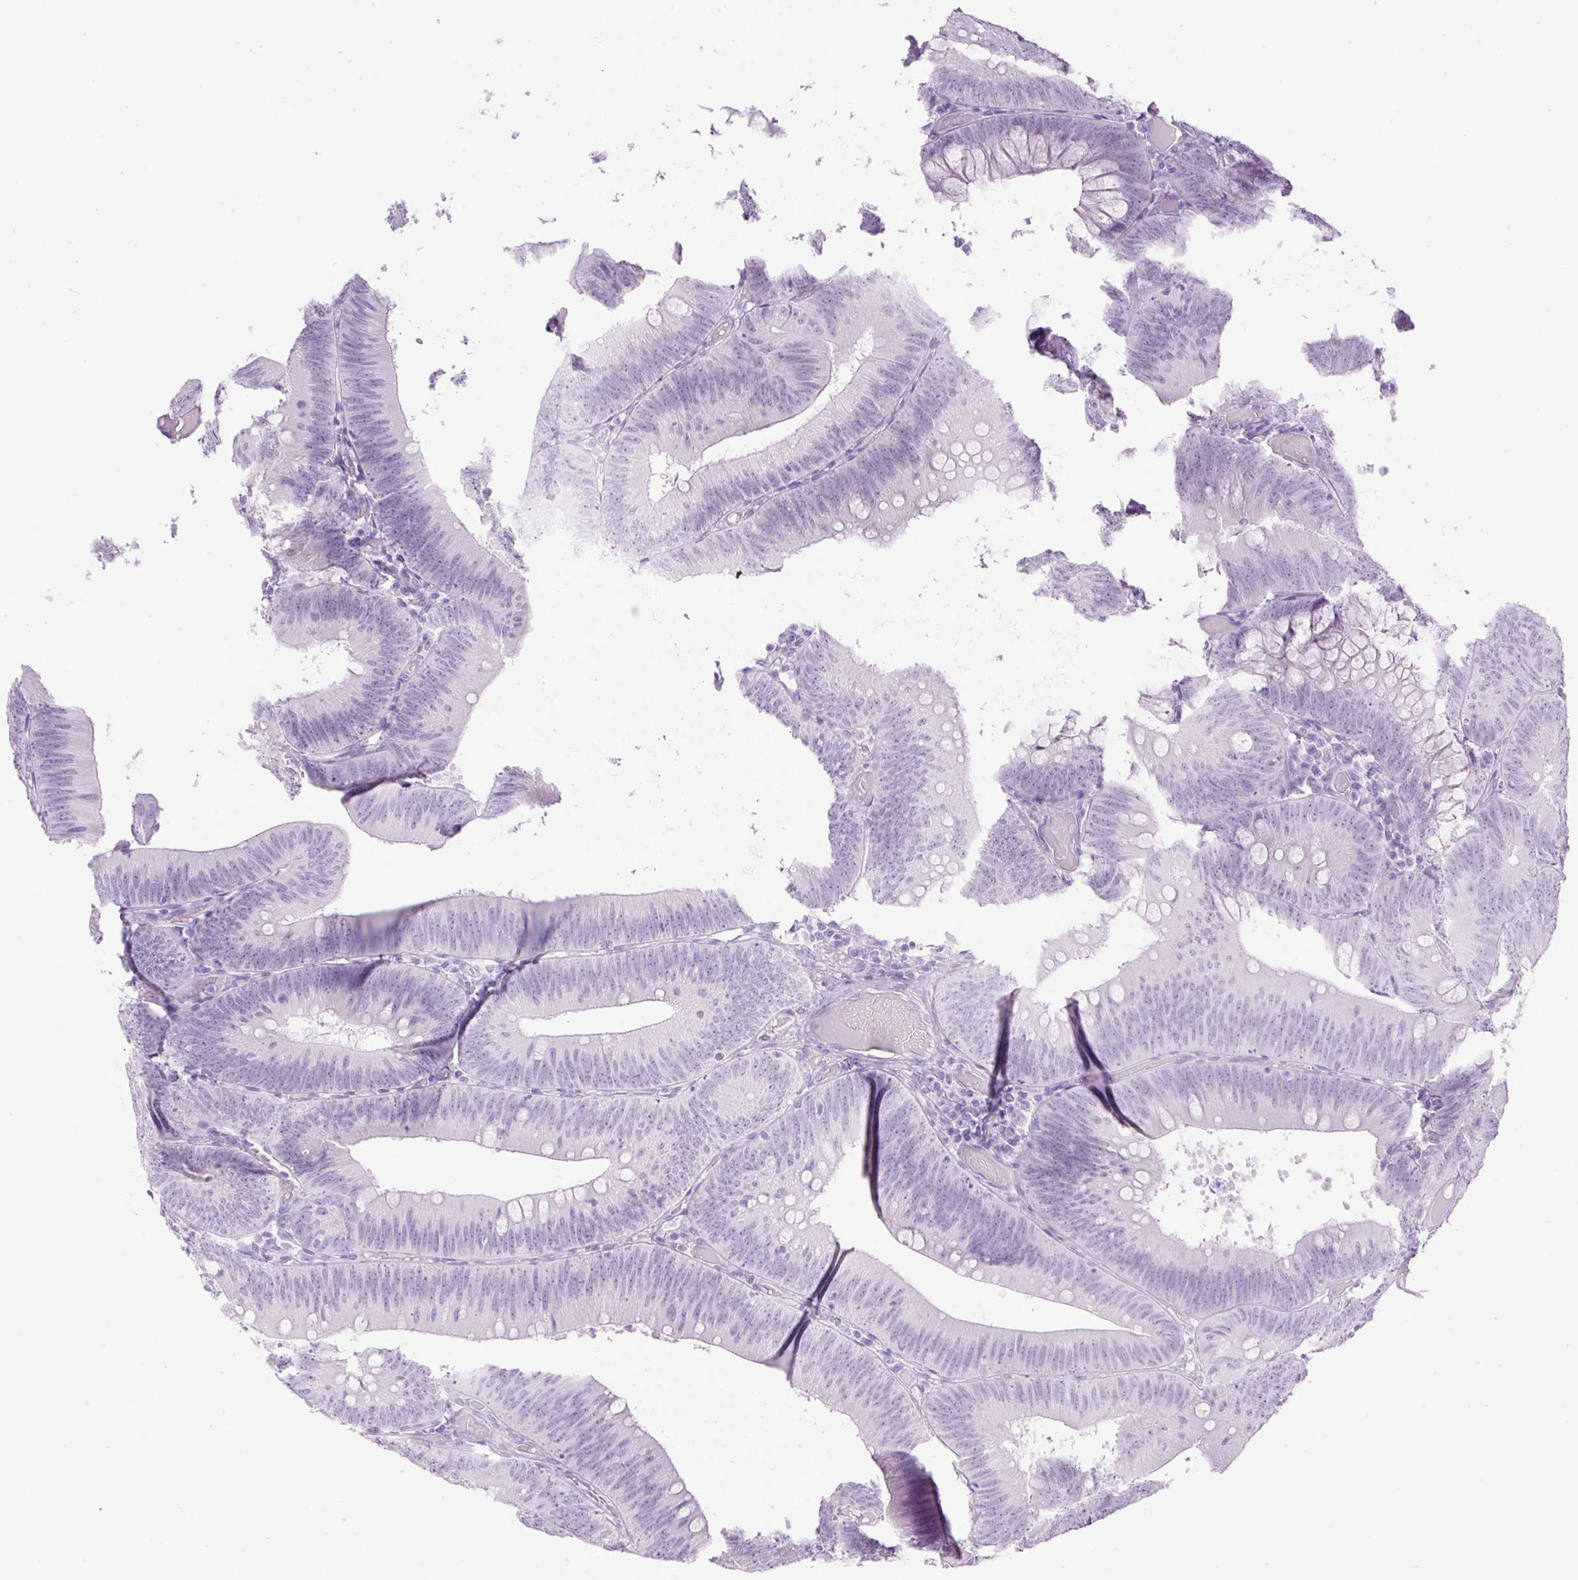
{"staining": {"intensity": "negative", "quantity": "none", "location": "none"}, "tissue": "colorectal cancer", "cell_type": "Tumor cells", "image_type": "cancer", "snomed": [{"axis": "morphology", "description": "Adenocarcinoma, NOS"}, {"axis": "topography", "description": "Colon"}], "caption": "Immunohistochemistry image of neoplastic tissue: human colorectal cancer stained with DAB (3,3'-diaminobenzidine) demonstrates no significant protein staining in tumor cells.", "gene": "SPRR4", "patient": {"sex": "male", "age": 84}}